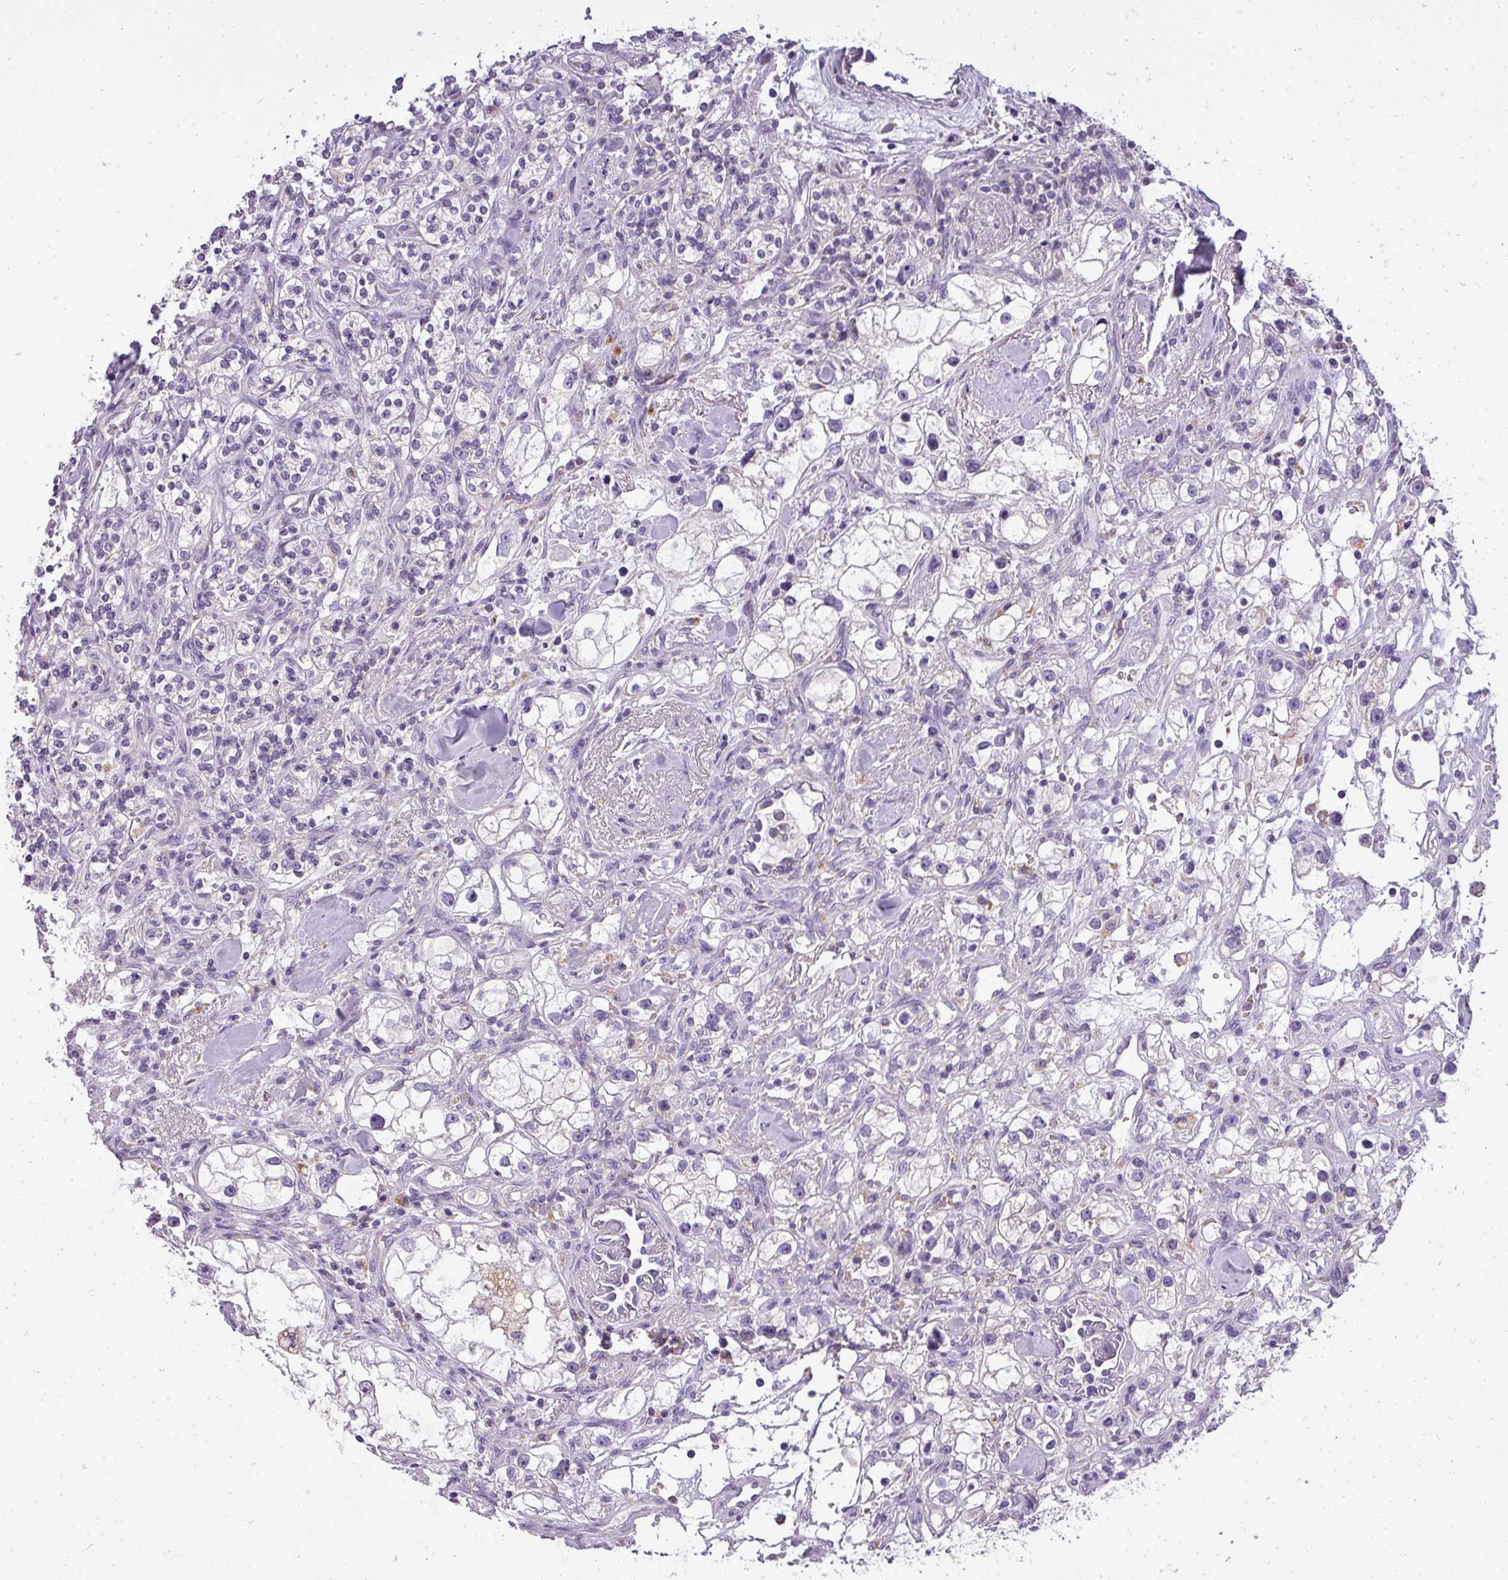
{"staining": {"intensity": "negative", "quantity": "none", "location": "none"}, "tissue": "renal cancer", "cell_type": "Tumor cells", "image_type": "cancer", "snomed": [{"axis": "morphology", "description": "Adenocarcinoma, NOS"}, {"axis": "topography", "description": "Kidney"}], "caption": "High power microscopy histopathology image of an IHC image of renal adenocarcinoma, revealing no significant expression in tumor cells.", "gene": "ATP6V1D", "patient": {"sex": "male", "age": 77}}